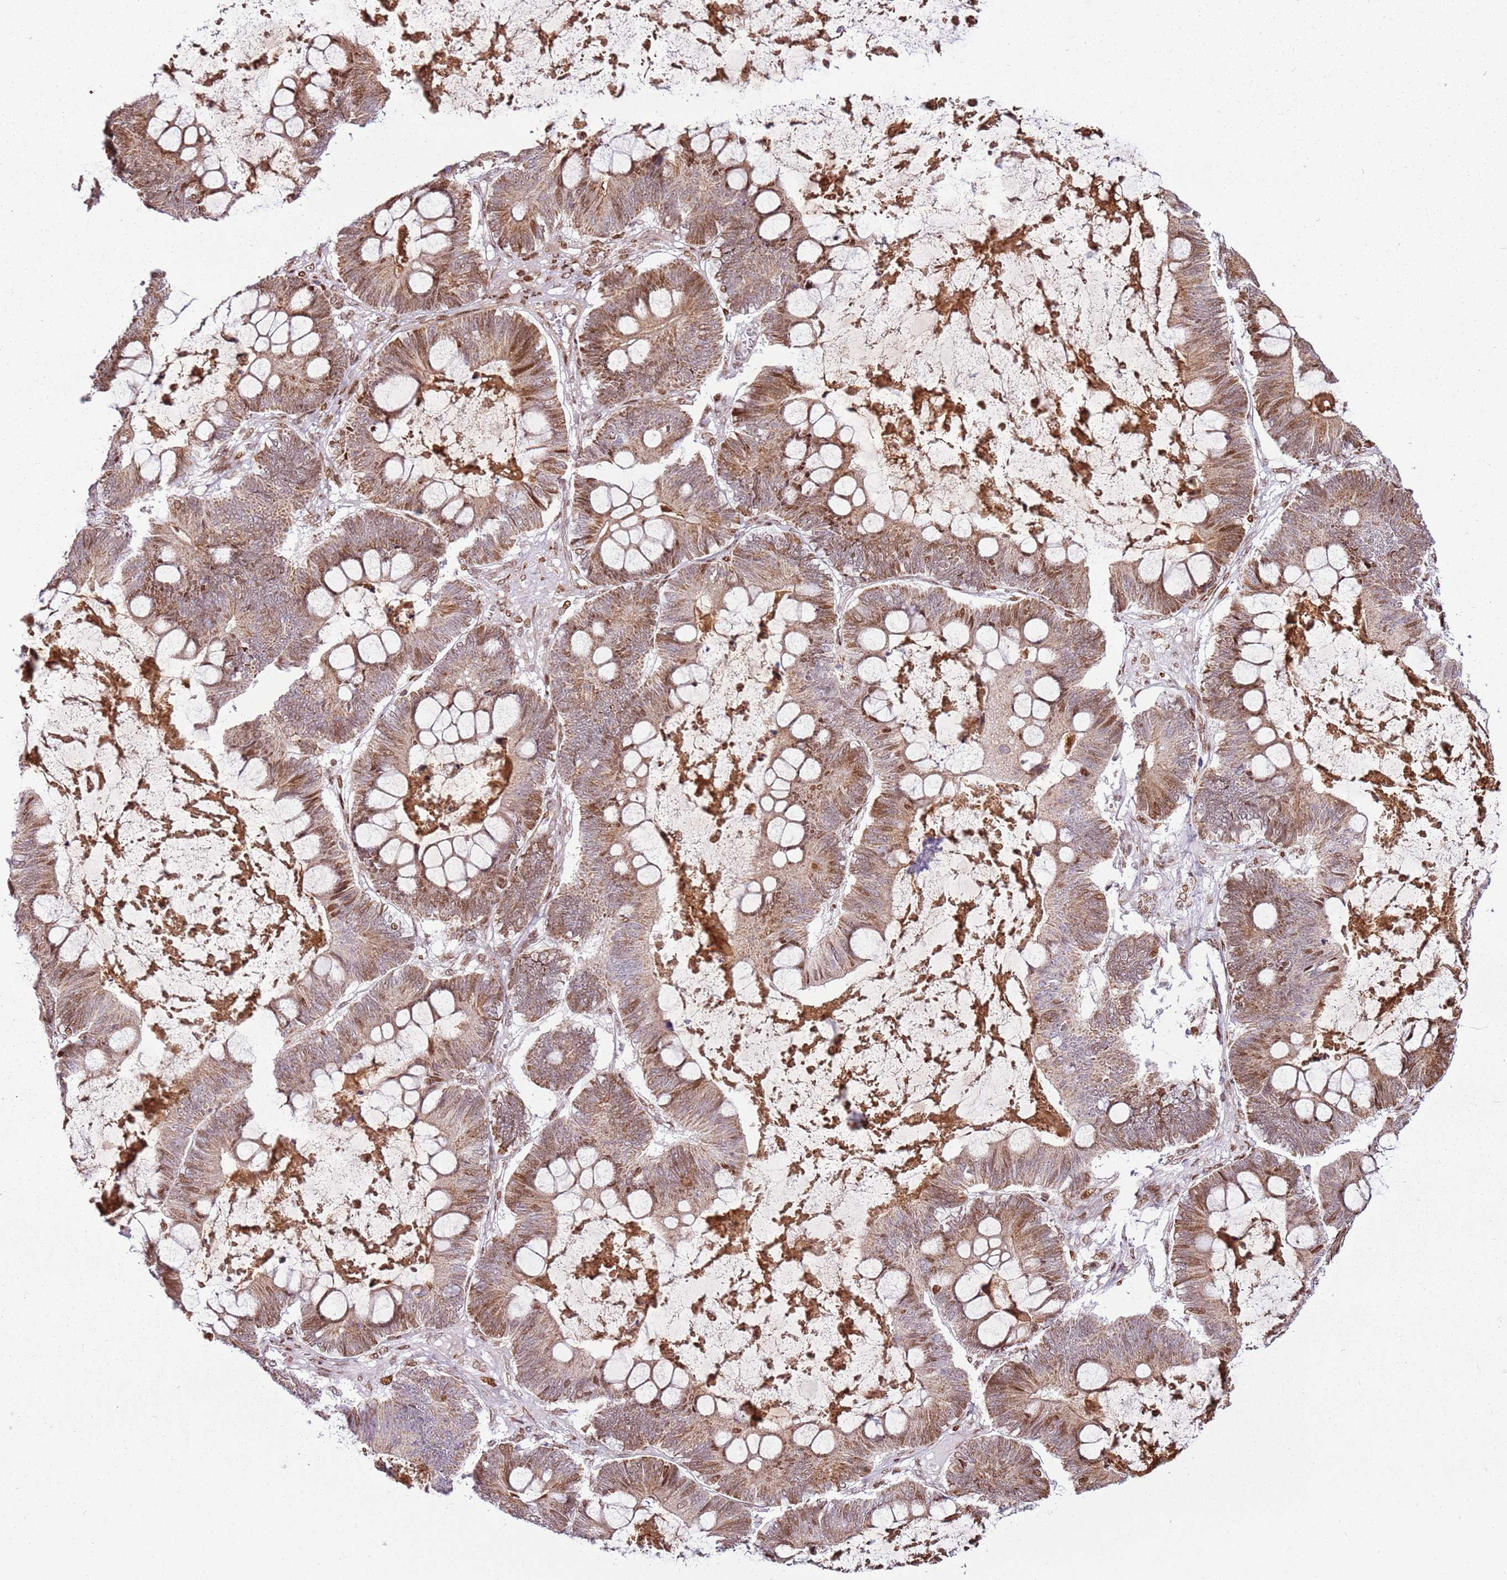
{"staining": {"intensity": "moderate", "quantity": ">75%", "location": "cytoplasmic/membranous,nuclear"}, "tissue": "ovarian cancer", "cell_type": "Tumor cells", "image_type": "cancer", "snomed": [{"axis": "morphology", "description": "Cystadenocarcinoma, mucinous, NOS"}, {"axis": "topography", "description": "Ovary"}], "caption": "This is a photomicrograph of immunohistochemistry staining of ovarian cancer, which shows moderate expression in the cytoplasmic/membranous and nuclear of tumor cells.", "gene": "PCTP", "patient": {"sex": "female", "age": 61}}